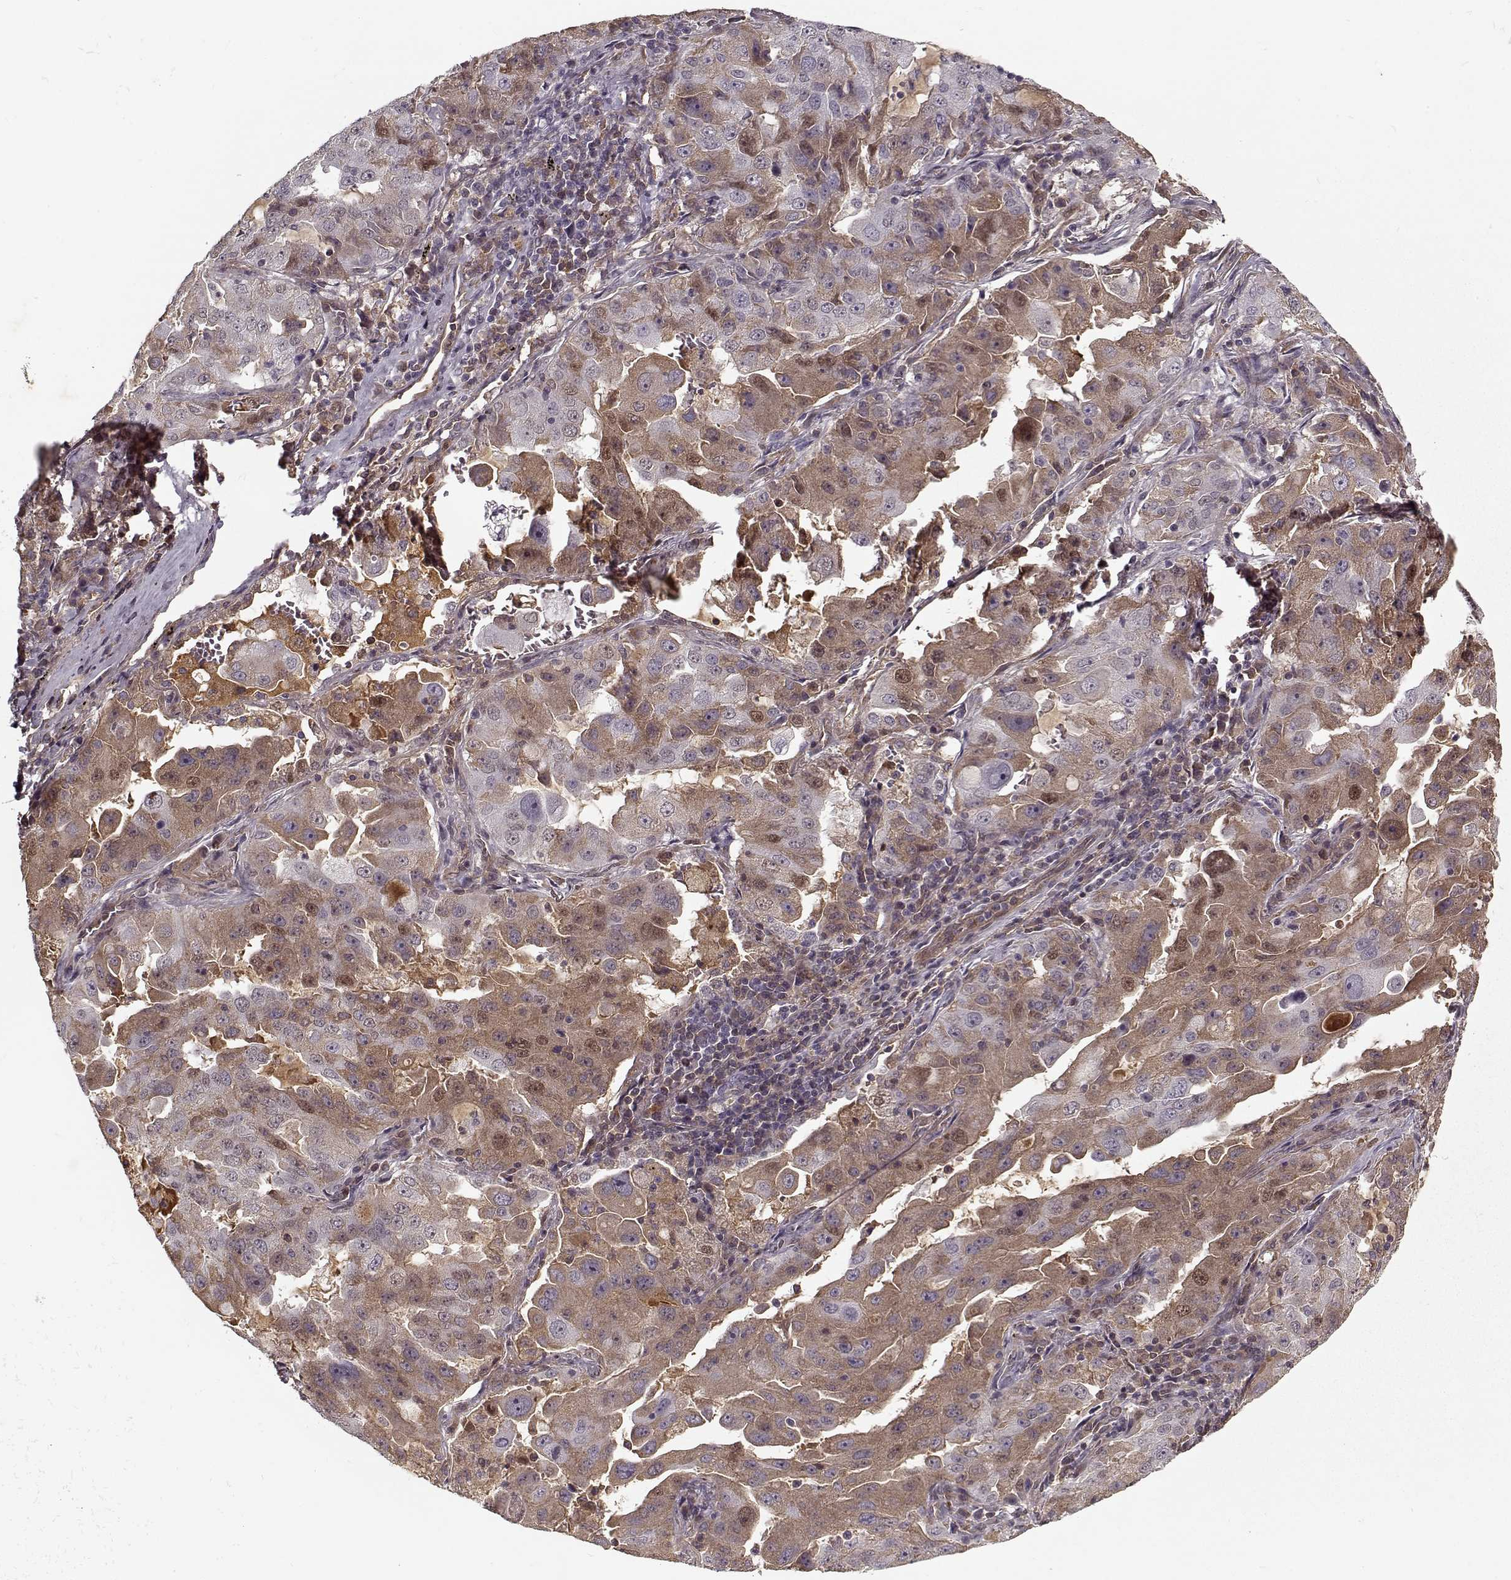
{"staining": {"intensity": "weak", "quantity": ">75%", "location": "cytoplasmic/membranous"}, "tissue": "lung cancer", "cell_type": "Tumor cells", "image_type": "cancer", "snomed": [{"axis": "morphology", "description": "Adenocarcinoma, NOS"}, {"axis": "topography", "description": "Lung"}], "caption": "High-power microscopy captured an immunohistochemistry (IHC) micrograph of lung cancer (adenocarcinoma), revealing weak cytoplasmic/membranous staining in approximately >75% of tumor cells.", "gene": "AFM", "patient": {"sex": "female", "age": 61}}